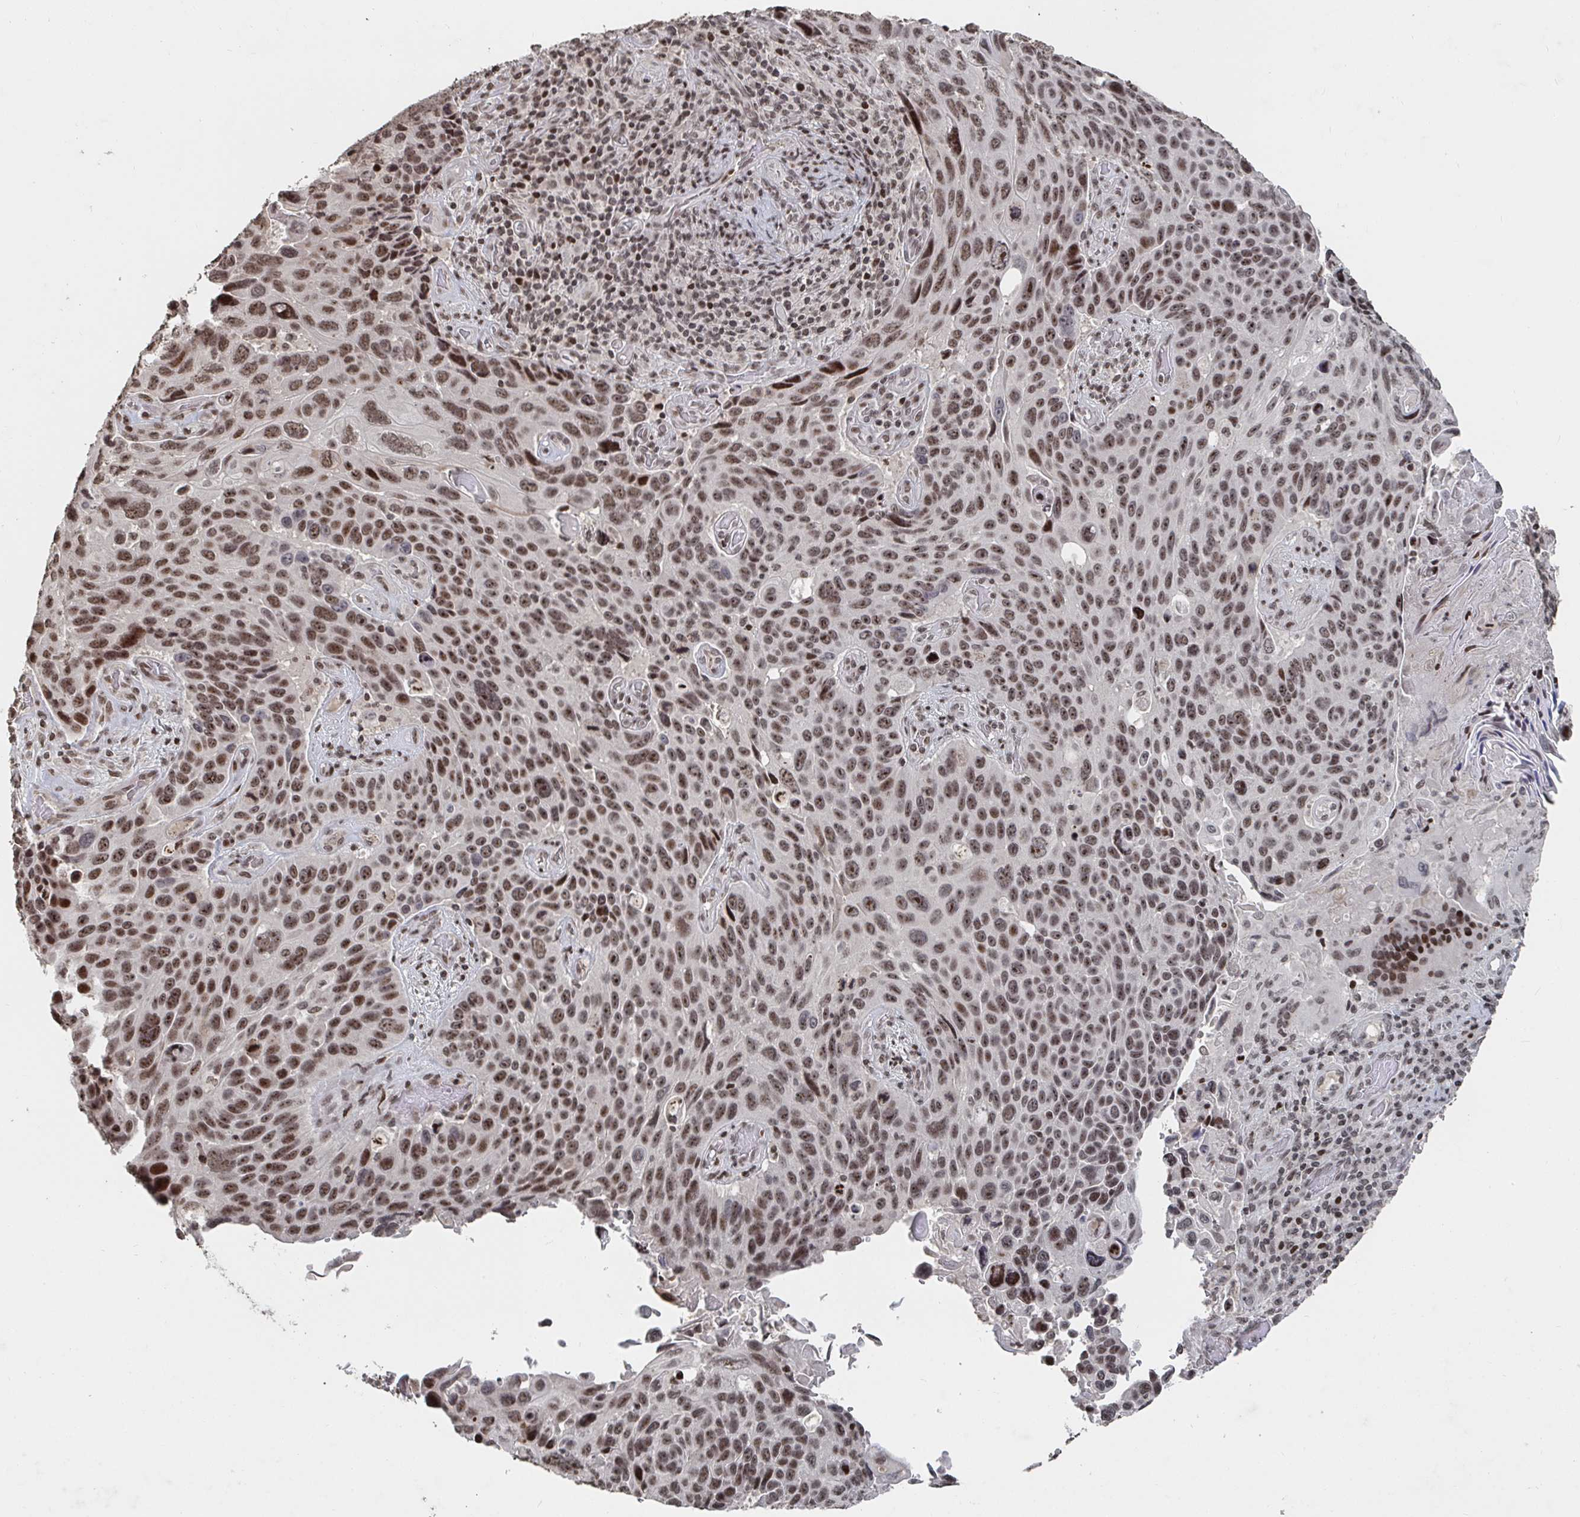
{"staining": {"intensity": "moderate", "quantity": ">75%", "location": "nuclear"}, "tissue": "lung cancer", "cell_type": "Tumor cells", "image_type": "cancer", "snomed": [{"axis": "morphology", "description": "Squamous cell carcinoma, NOS"}, {"axis": "topography", "description": "Lung"}], "caption": "Lung cancer (squamous cell carcinoma) tissue reveals moderate nuclear expression in approximately >75% of tumor cells", "gene": "ZDHHC12", "patient": {"sex": "male", "age": 68}}